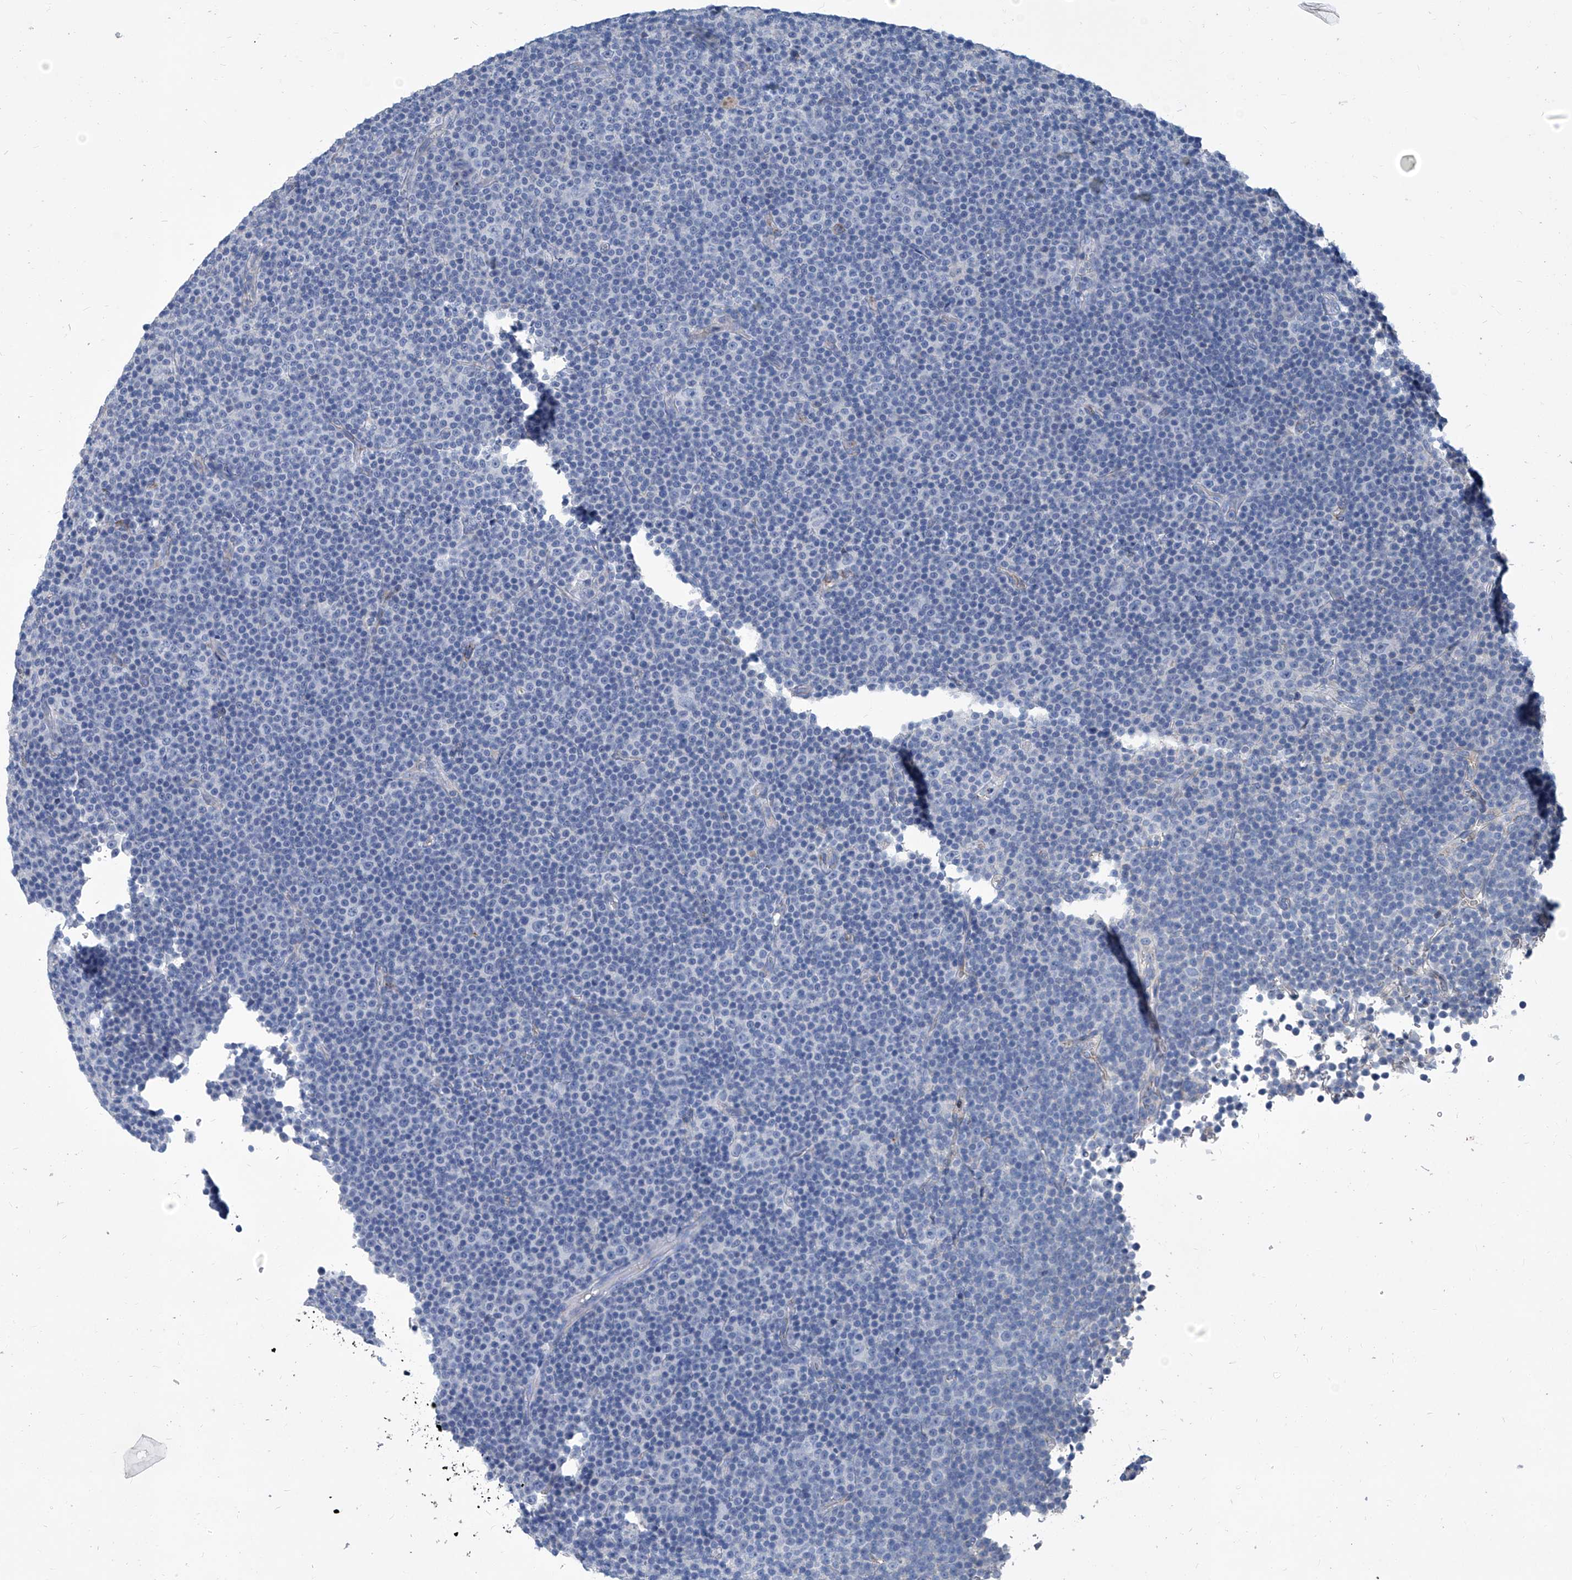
{"staining": {"intensity": "negative", "quantity": "none", "location": "none"}, "tissue": "lymphoma", "cell_type": "Tumor cells", "image_type": "cancer", "snomed": [{"axis": "morphology", "description": "Malignant lymphoma, non-Hodgkin's type, Low grade"}, {"axis": "topography", "description": "Lymph node"}], "caption": "IHC of human low-grade malignant lymphoma, non-Hodgkin's type shows no positivity in tumor cells.", "gene": "MTARC1", "patient": {"sex": "female", "age": 67}}